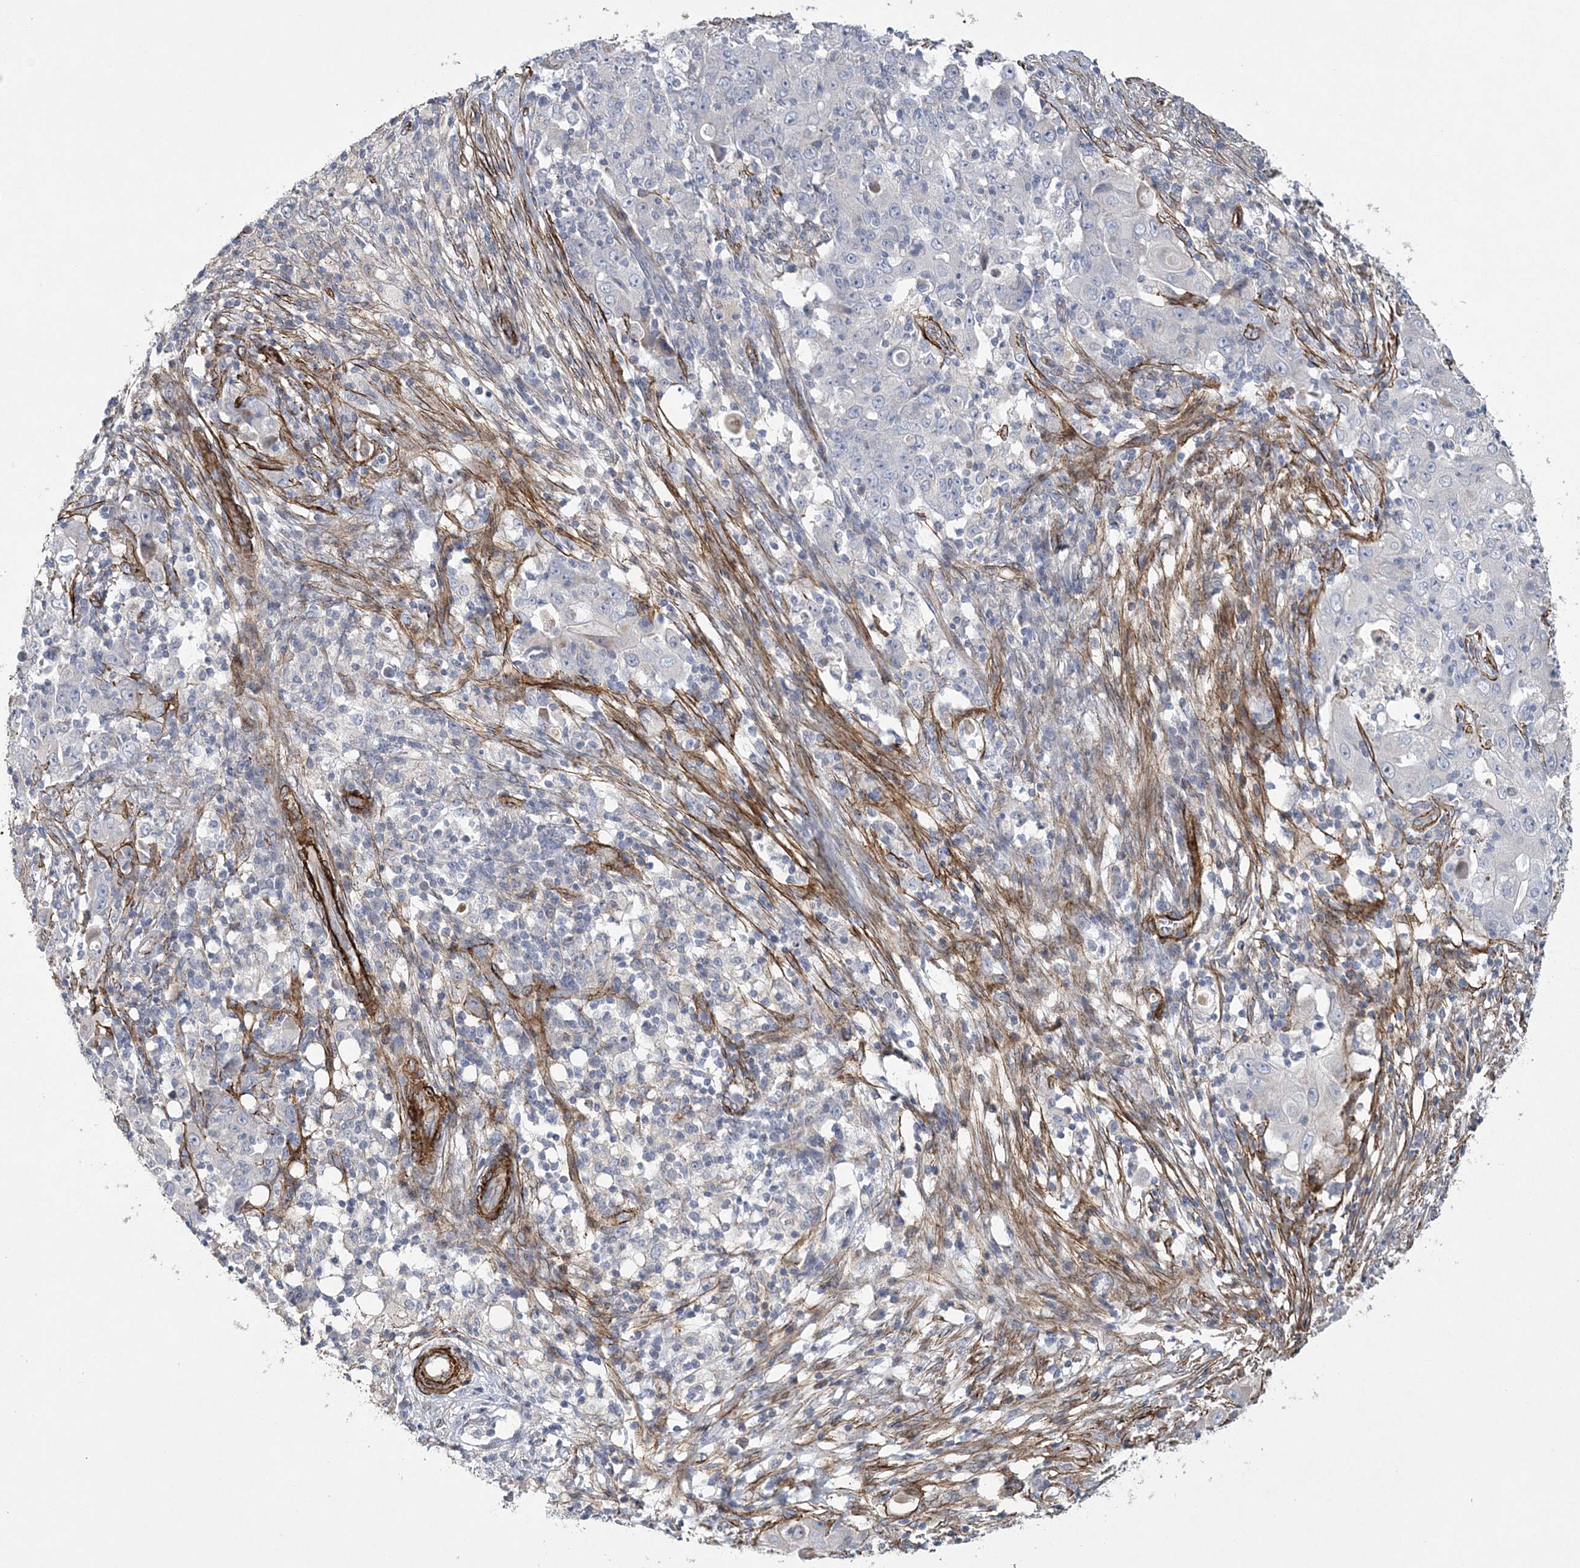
{"staining": {"intensity": "negative", "quantity": "none", "location": "none"}, "tissue": "ovarian cancer", "cell_type": "Tumor cells", "image_type": "cancer", "snomed": [{"axis": "morphology", "description": "Carcinoma, endometroid"}, {"axis": "topography", "description": "Ovary"}], "caption": "Immunohistochemical staining of human ovarian cancer (endometroid carcinoma) shows no significant expression in tumor cells.", "gene": "ARSJ", "patient": {"sex": "female", "age": 42}}